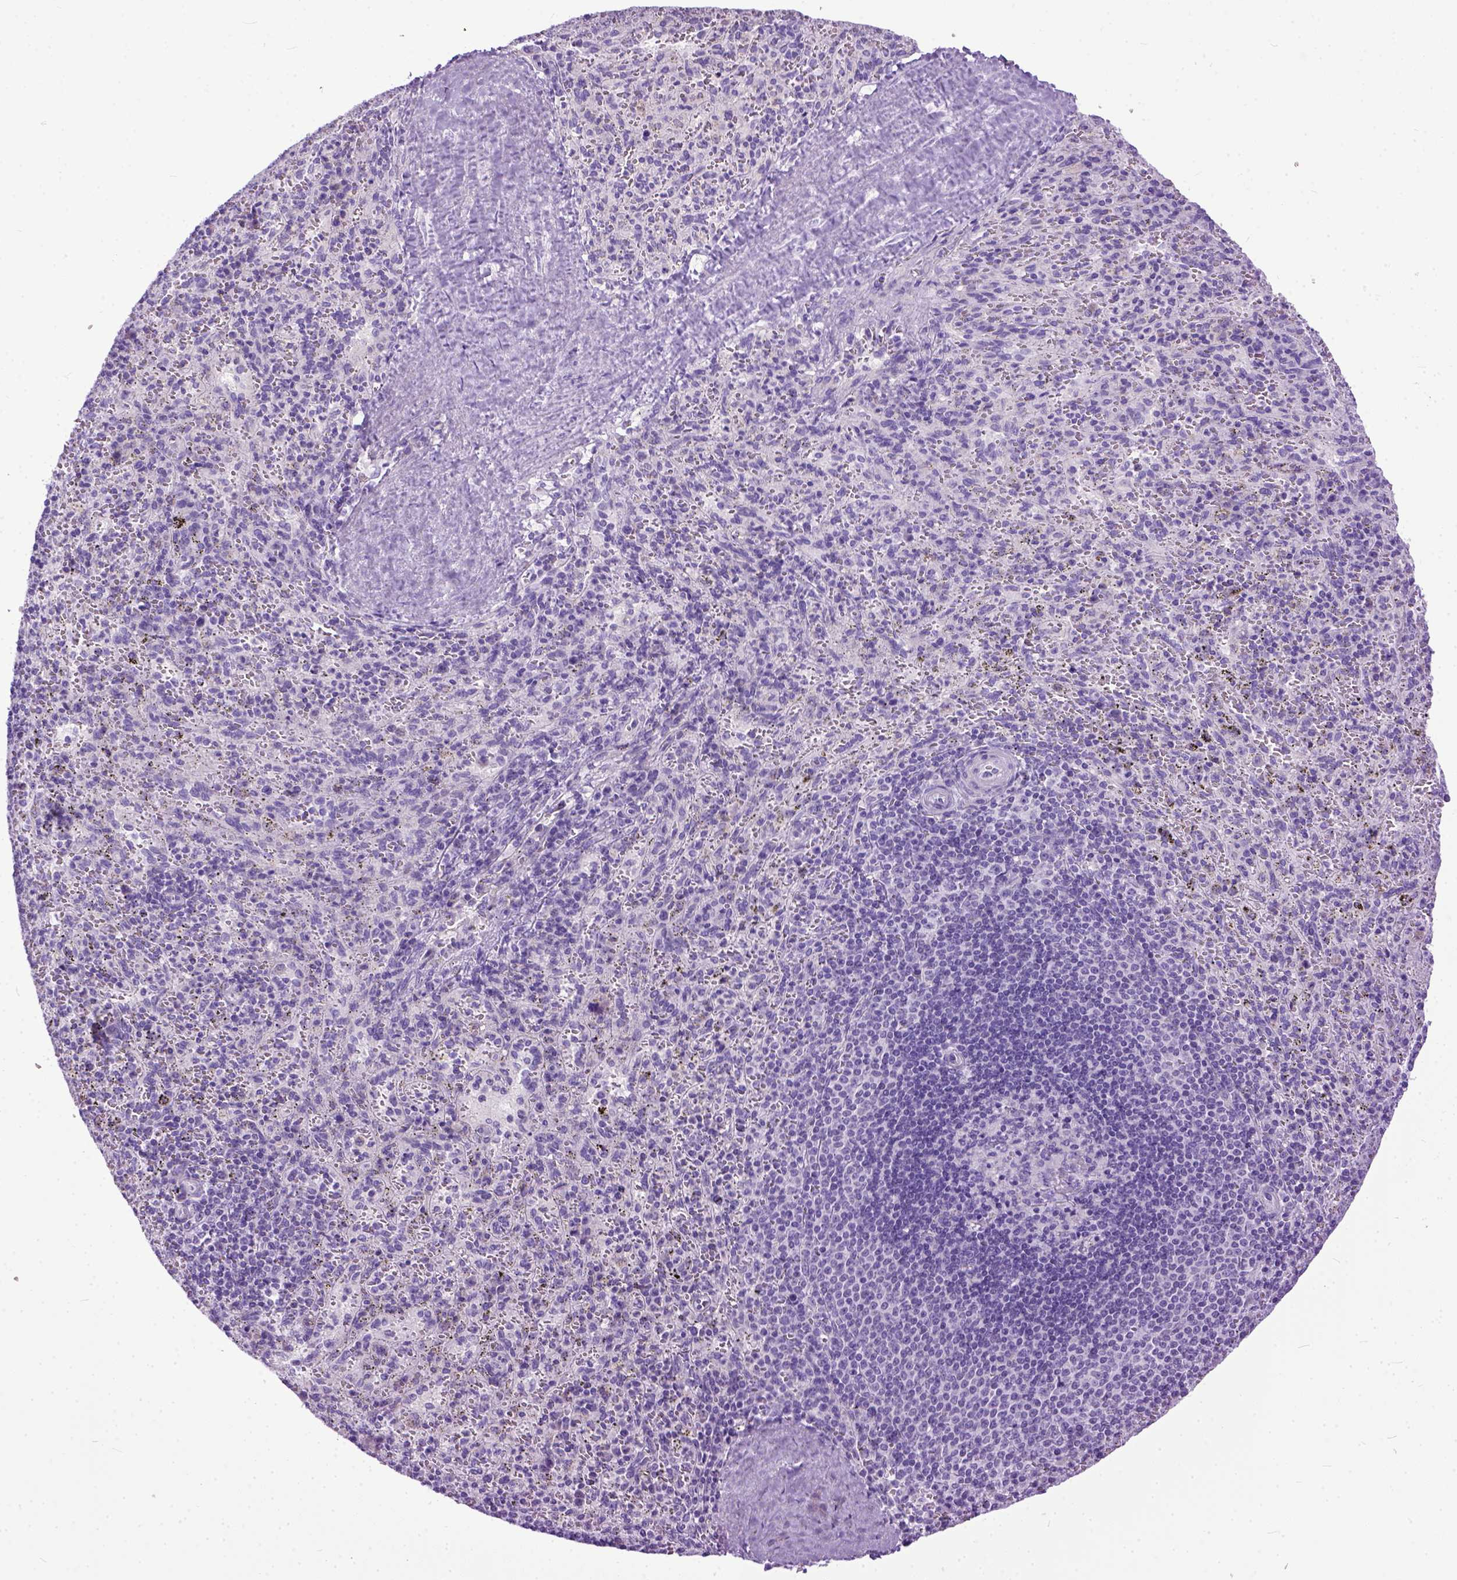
{"staining": {"intensity": "negative", "quantity": "none", "location": "none"}, "tissue": "spleen", "cell_type": "Cells in red pulp", "image_type": "normal", "snomed": [{"axis": "morphology", "description": "Normal tissue, NOS"}, {"axis": "topography", "description": "Spleen"}], "caption": "This is a photomicrograph of immunohistochemistry (IHC) staining of unremarkable spleen, which shows no expression in cells in red pulp. Nuclei are stained in blue.", "gene": "PPL", "patient": {"sex": "male", "age": 57}}